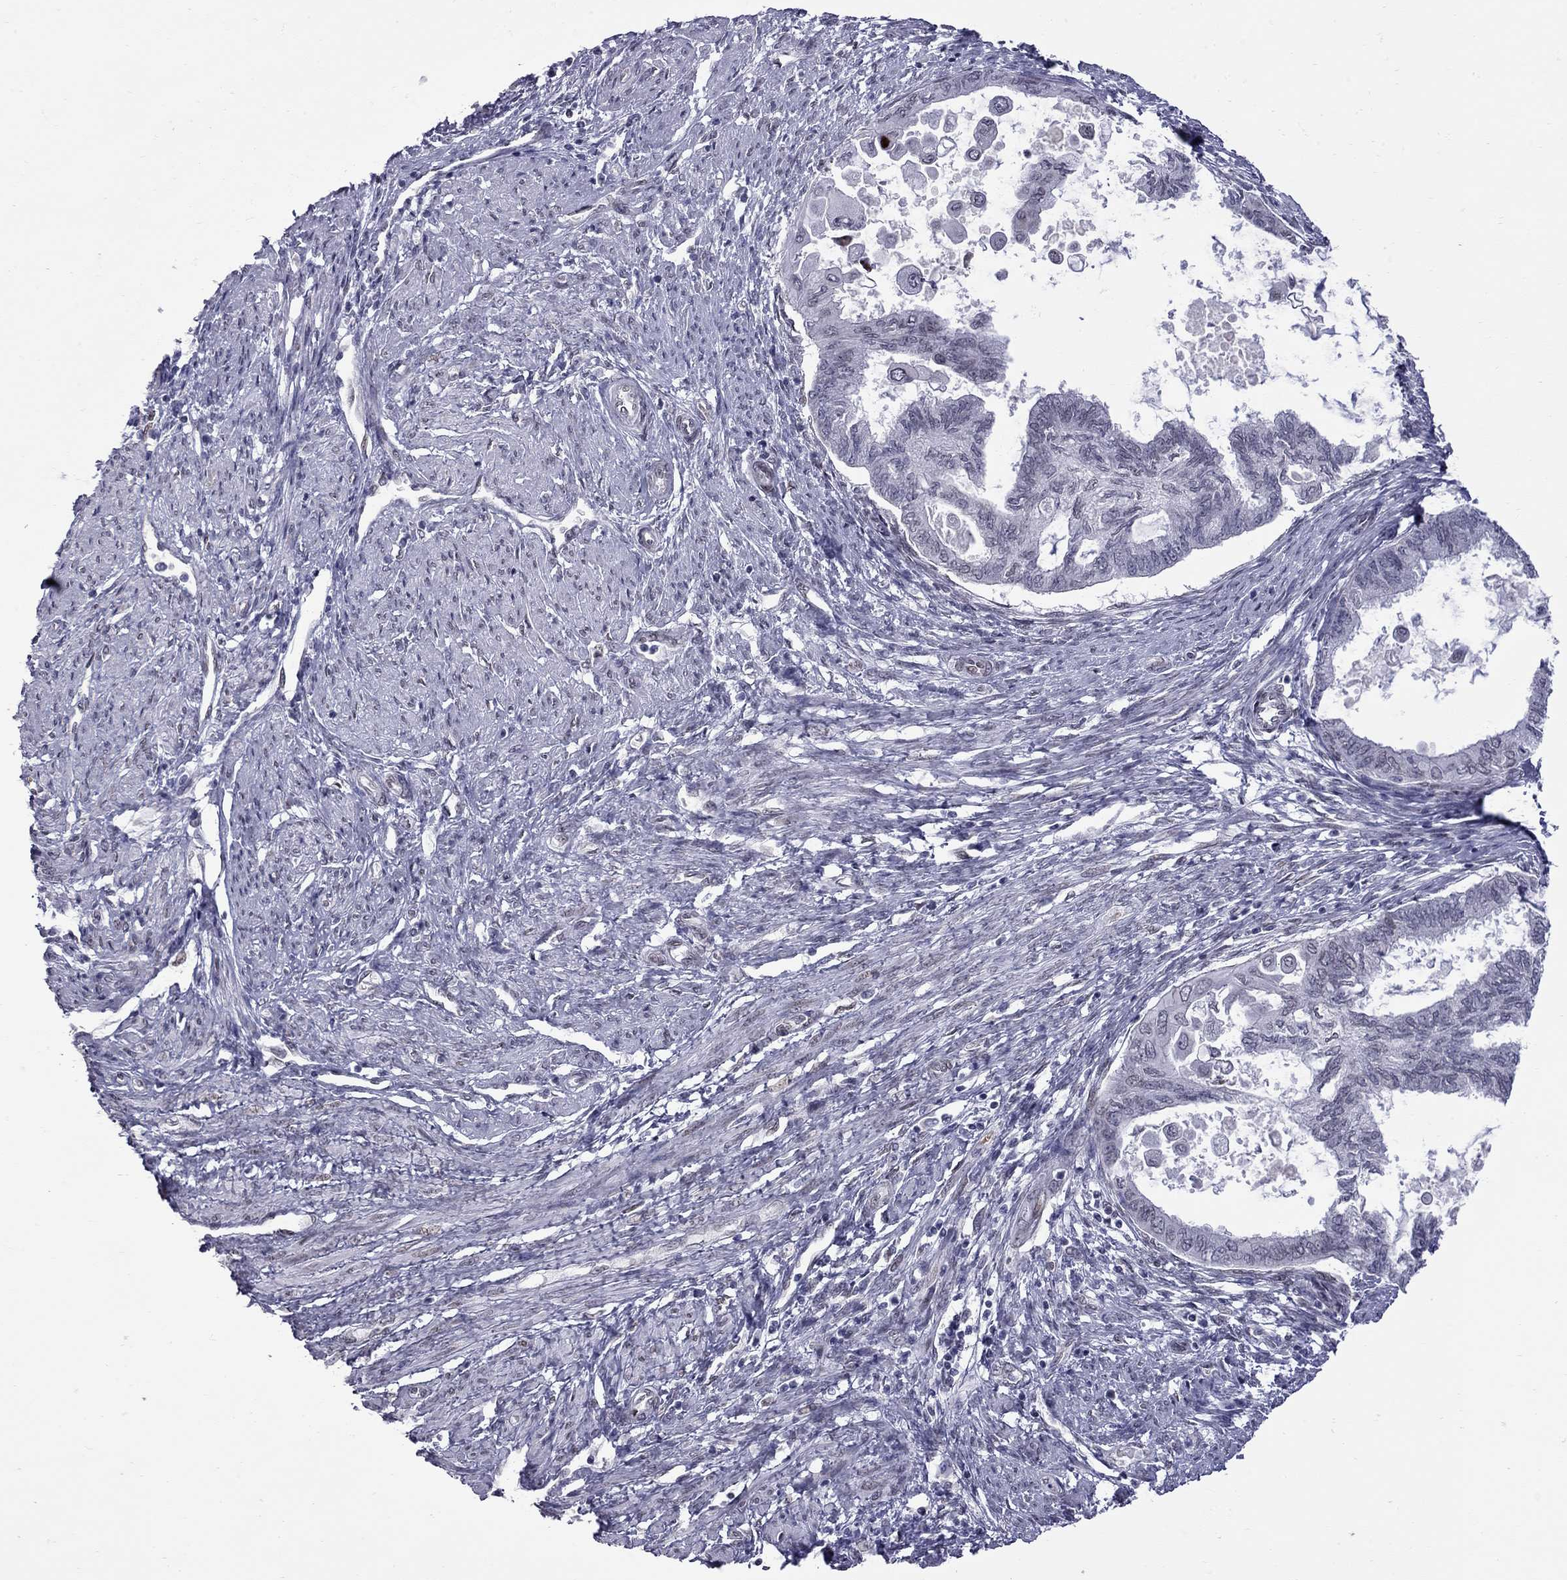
{"staining": {"intensity": "negative", "quantity": "none", "location": "none"}, "tissue": "endometrial cancer", "cell_type": "Tumor cells", "image_type": "cancer", "snomed": [{"axis": "morphology", "description": "Adenocarcinoma, NOS"}, {"axis": "topography", "description": "Endometrium"}], "caption": "Protein analysis of endometrial adenocarcinoma reveals no significant positivity in tumor cells.", "gene": "CLTCL1", "patient": {"sex": "female", "age": 86}}